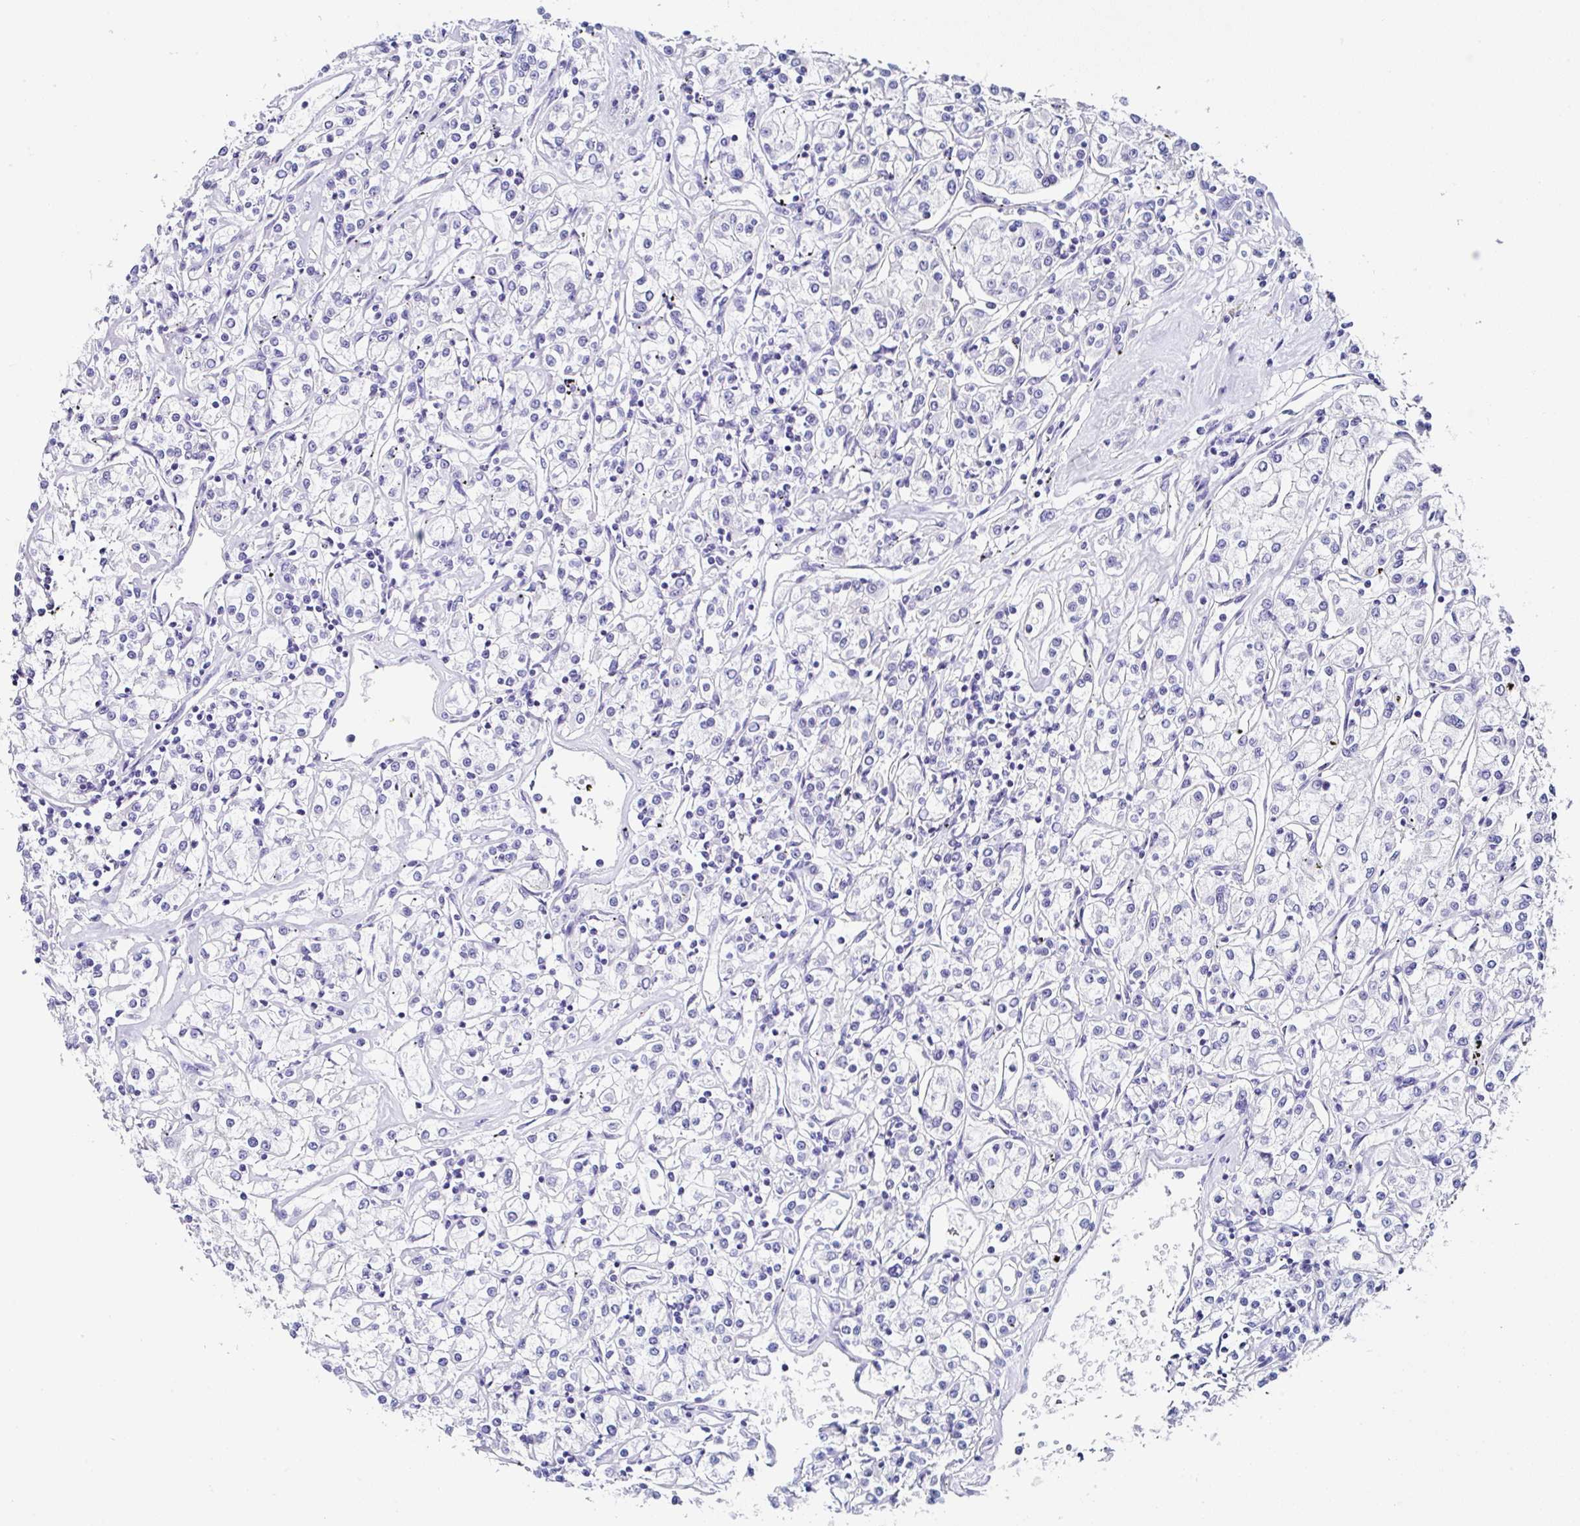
{"staining": {"intensity": "negative", "quantity": "none", "location": "none"}, "tissue": "renal cancer", "cell_type": "Tumor cells", "image_type": "cancer", "snomed": [{"axis": "morphology", "description": "Adenocarcinoma, NOS"}, {"axis": "topography", "description": "Kidney"}], "caption": "DAB immunohistochemical staining of renal cancer (adenocarcinoma) shows no significant staining in tumor cells.", "gene": "TMPRSS11E", "patient": {"sex": "female", "age": 59}}